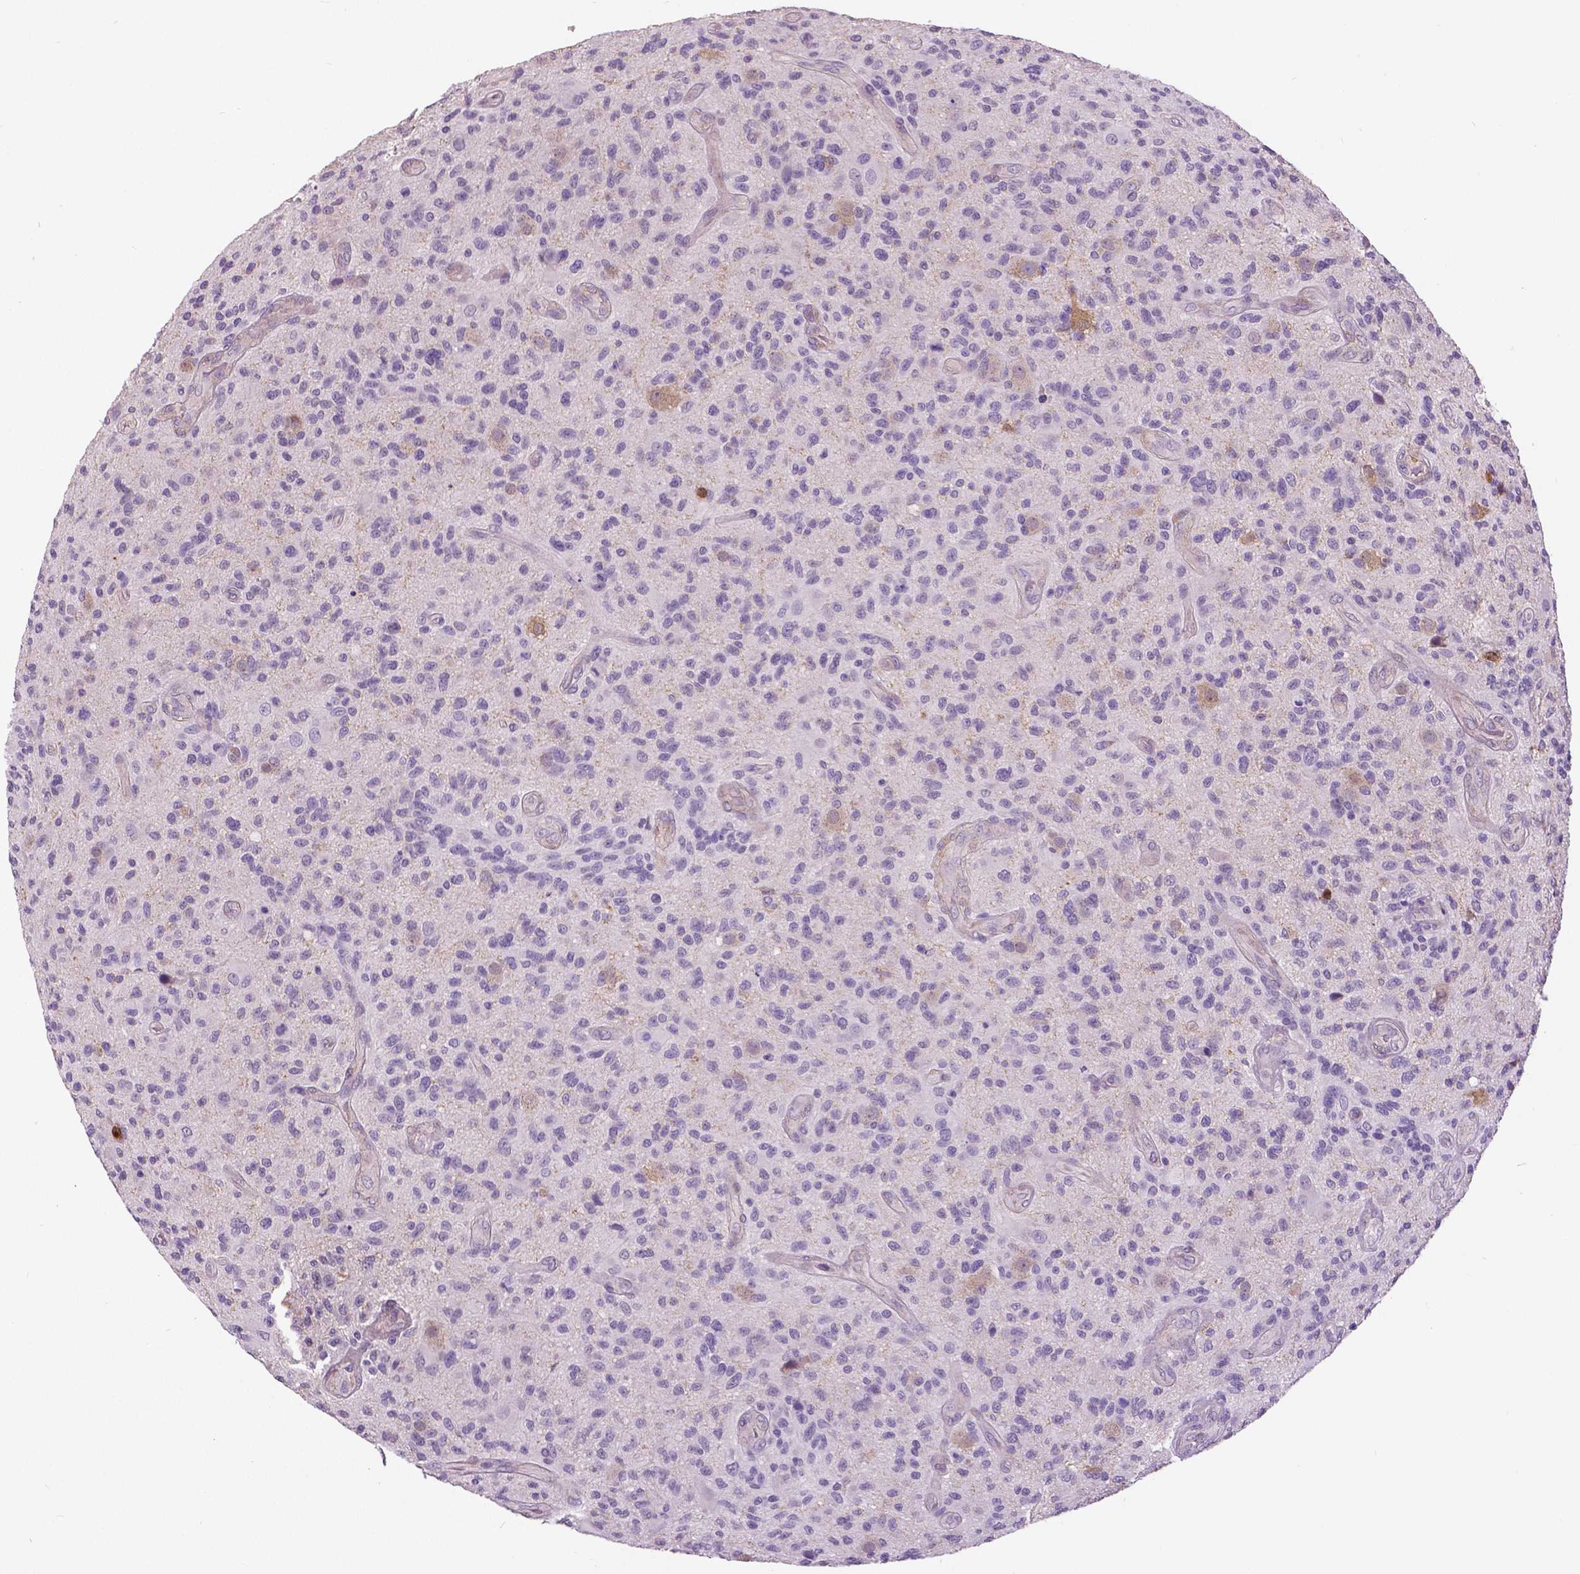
{"staining": {"intensity": "negative", "quantity": "none", "location": "none"}, "tissue": "glioma", "cell_type": "Tumor cells", "image_type": "cancer", "snomed": [{"axis": "morphology", "description": "Glioma, malignant, High grade"}, {"axis": "topography", "description": "Brain"}], "caption": "Human malignant high-grade glioma stained for a protein using immunohistochemistry (IHC) exhibits no expression in tumor cells.", "gene": "GRIN2A", "patient": {"sex": "male", "age": 47}}